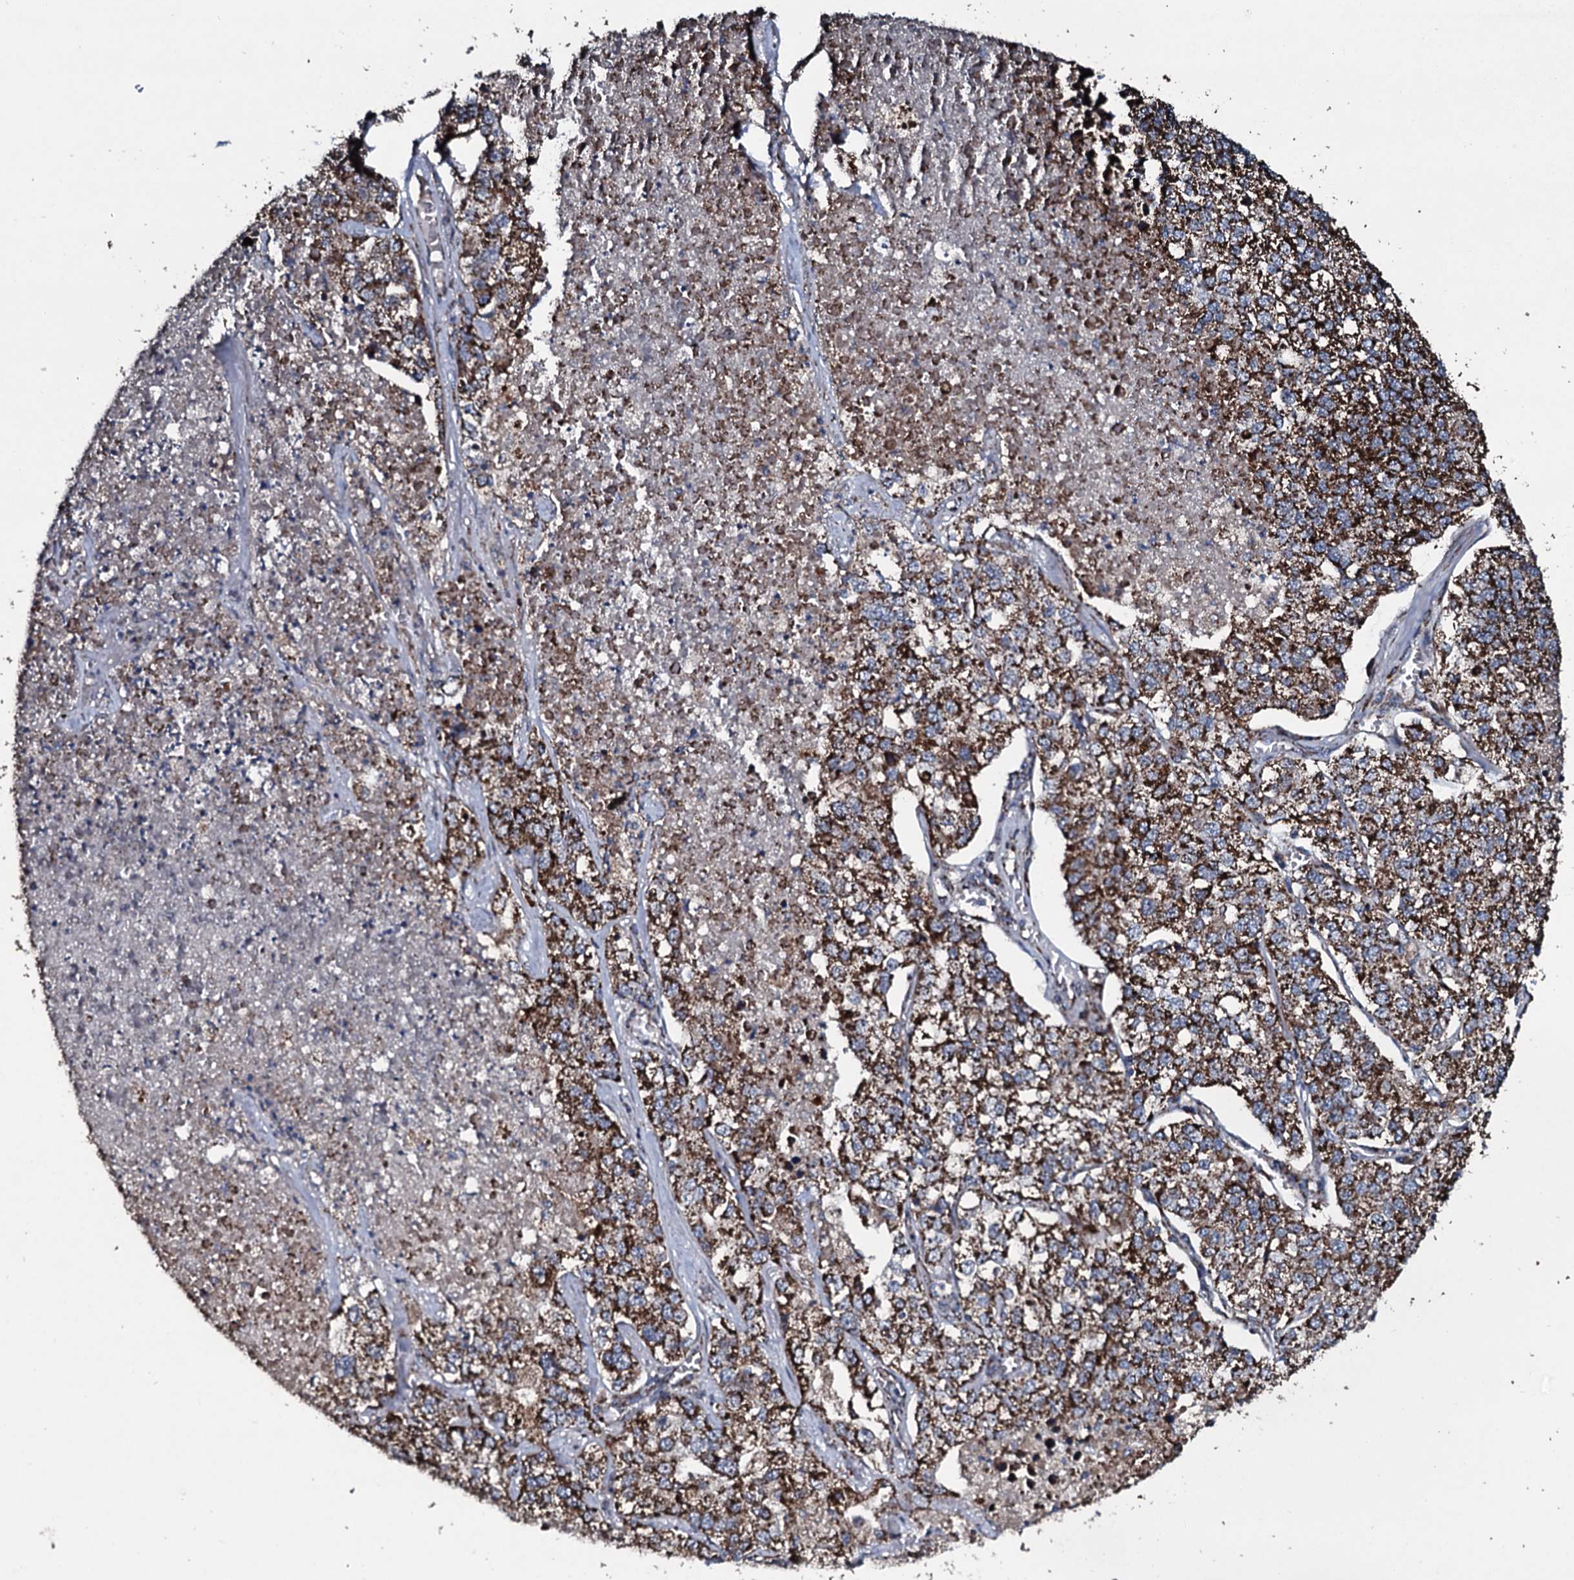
{"staining": {"intensity": "strong", "quantity": ">75%", "location": "cytoplasmic/membranous"}, "tissue": "lung cancer", "cell_type": "Tumor cells", "image_type": "cancer", "snomed": [{"axis": "morphology", "description": "Adenocarcinoma, NOS"}, {"axis": "topography", "description": "Lung"}], "caption": "DAB (3,3'-diaminobenzidine) immunohistochemical staining of human adenocarcinoma (lung) exhibits strong cytoplasmic/membranous protein positivity in about >75% of tumor cells.", "gene": "DYNC2I2", "patient": {"sex": "male", "age": 49}}